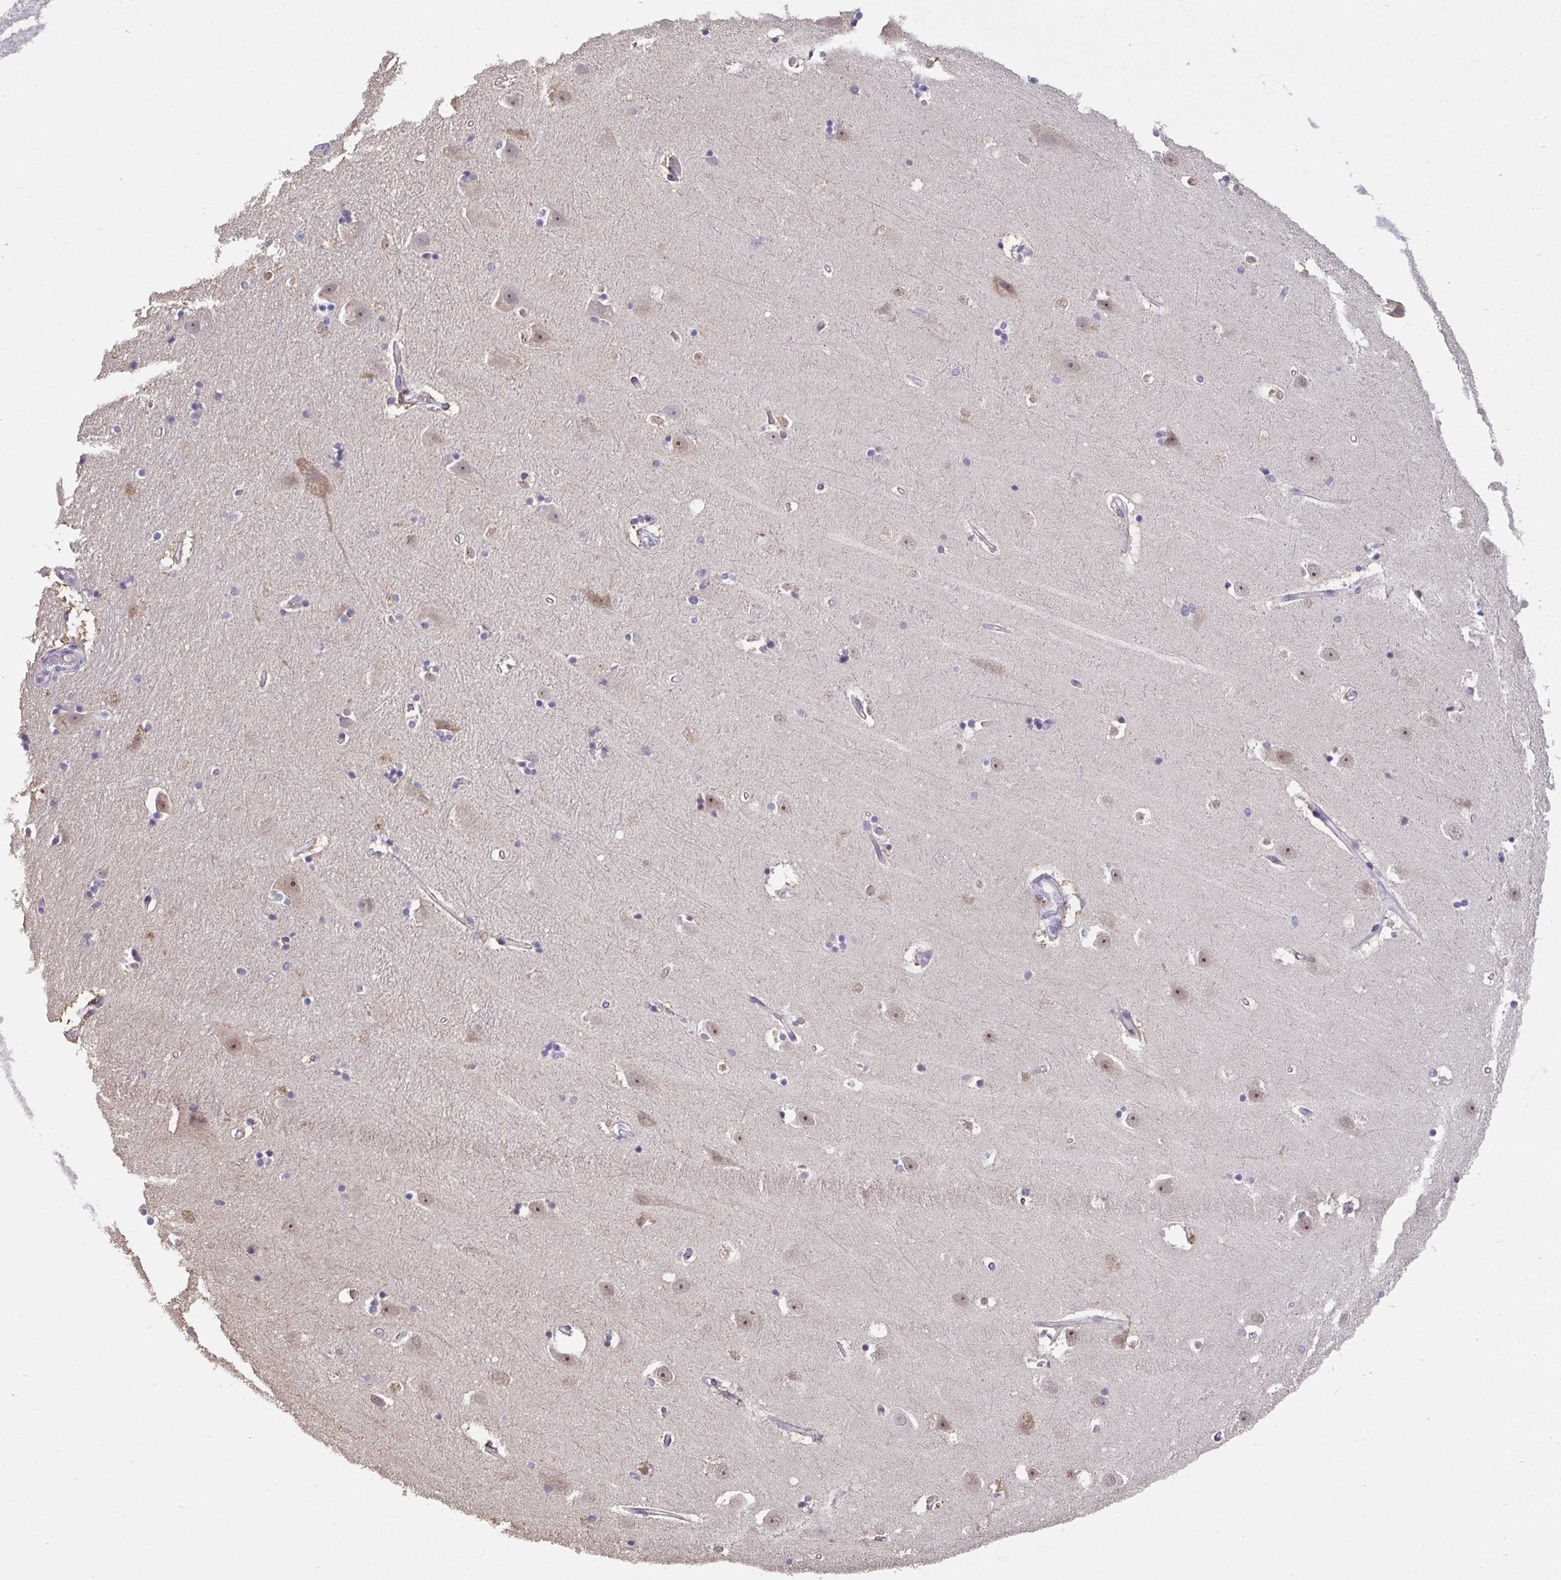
{"staining": {"intensity": "negative", "quantity": "none", "location": "none"}, "tissue": "hippocampus", "cell_type": "Glial cells", "image_type": "normal", "snomed": [{"axis": "morphology", "description": "Normal tissue, NOS"}, {"axis": "topography", "description": "Hippocampus"}], "caption": "An image of hippocampus stained for a protein demonstrates no brown staining in glial cells. (Brightfield microscopy of DAB immunohistochemistry (IHC) at high magnification).", "gene": "SENP3", "patient": {"sex": "male", "age": 63}}